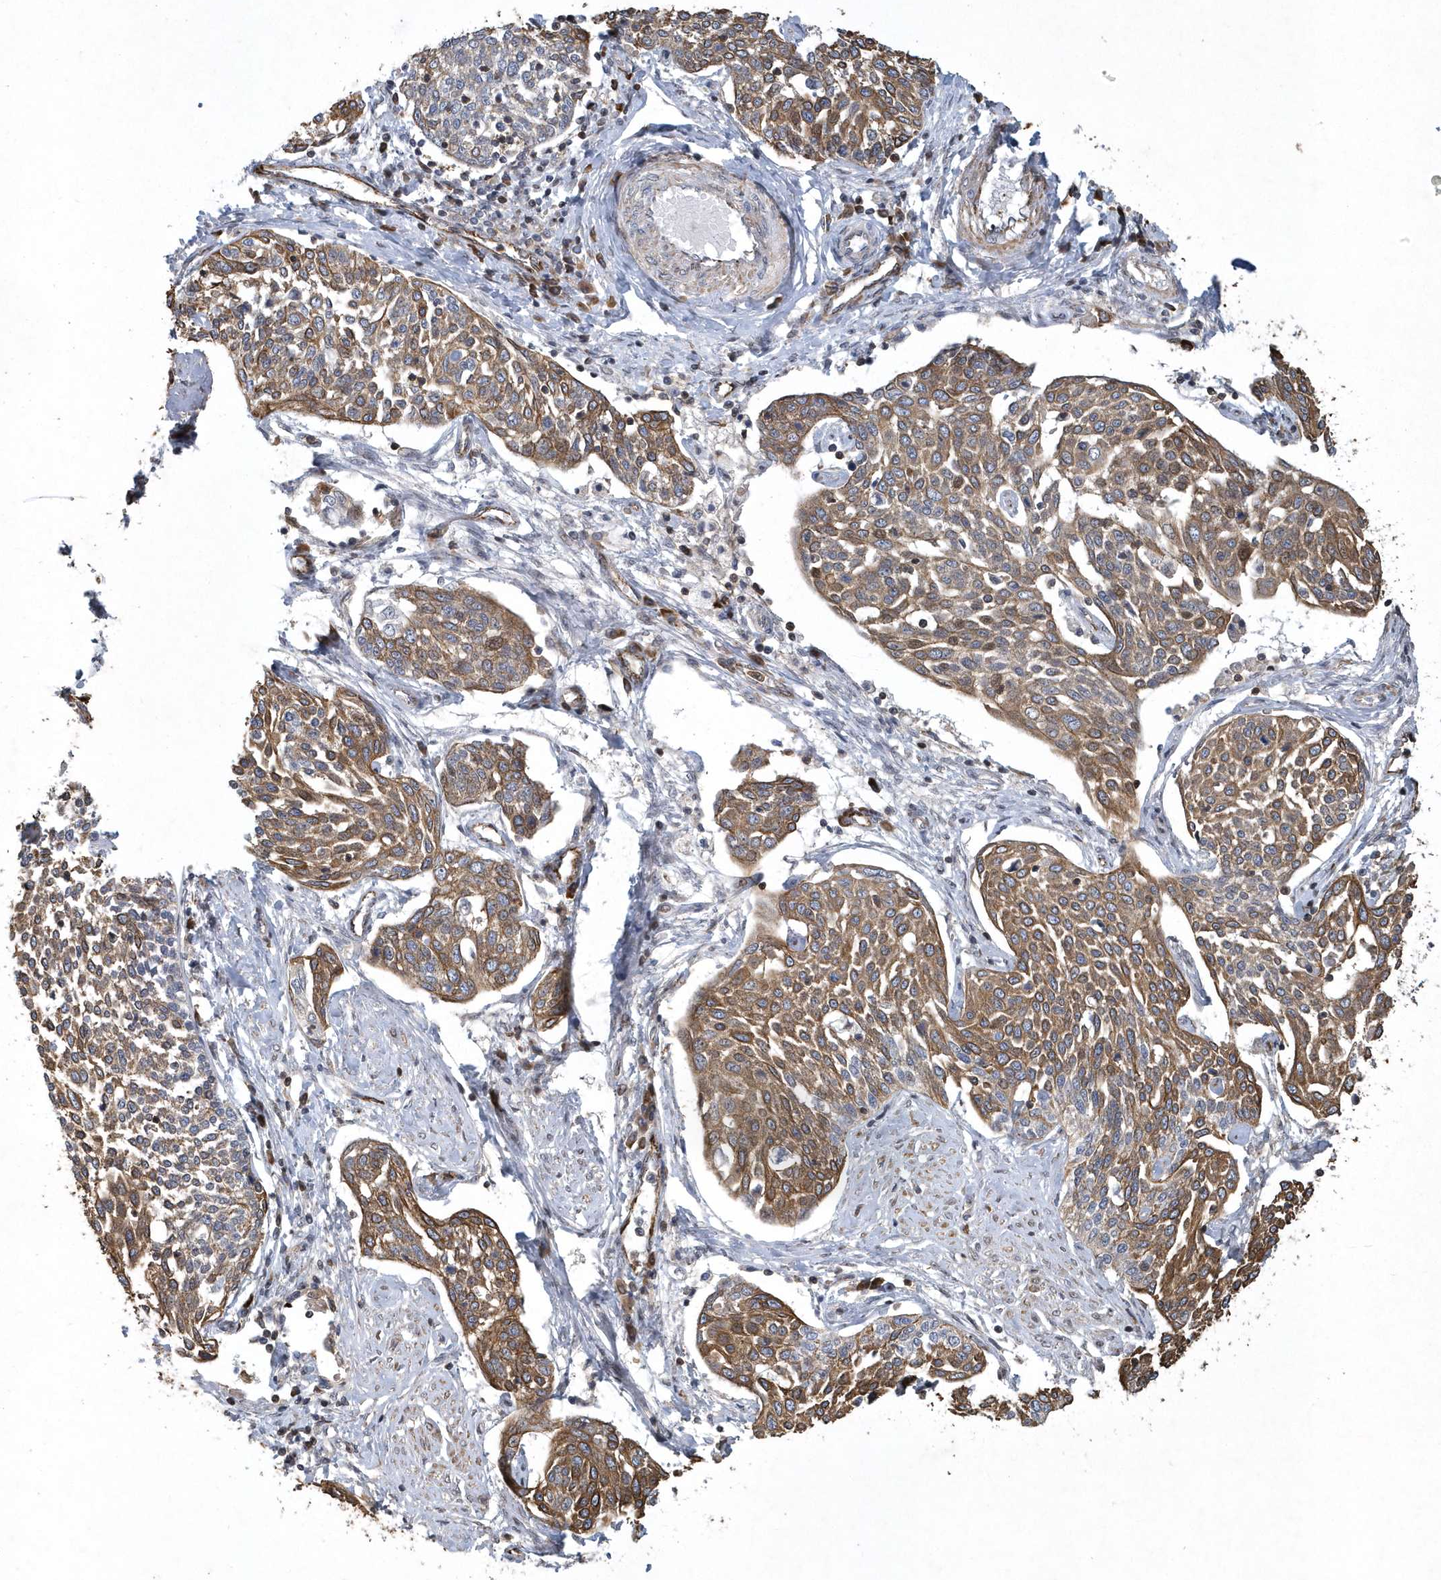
{"staining": {"intensity": "moderate", "quantity": ">75%", "location": "cytoplasmic/membranous"}, "tissue": "cervical cancer", "cell_type": "Tumor cells", "image_type": "cancer", "snomed": [{"axis": "morphology", "description": "Squamous cell carcinoma, NOS"}, {"axis": "topography", "description": "Cervix"}], "caption": "Cervical cancer (squamous cell carcinoma) stained with a brown dye demonstrates moderate cytoplasmic/membranous positive positivity in about >75% of tumor cells.", "gene": "N4BP2", "patient": {"sex": "female", "age": 34}}